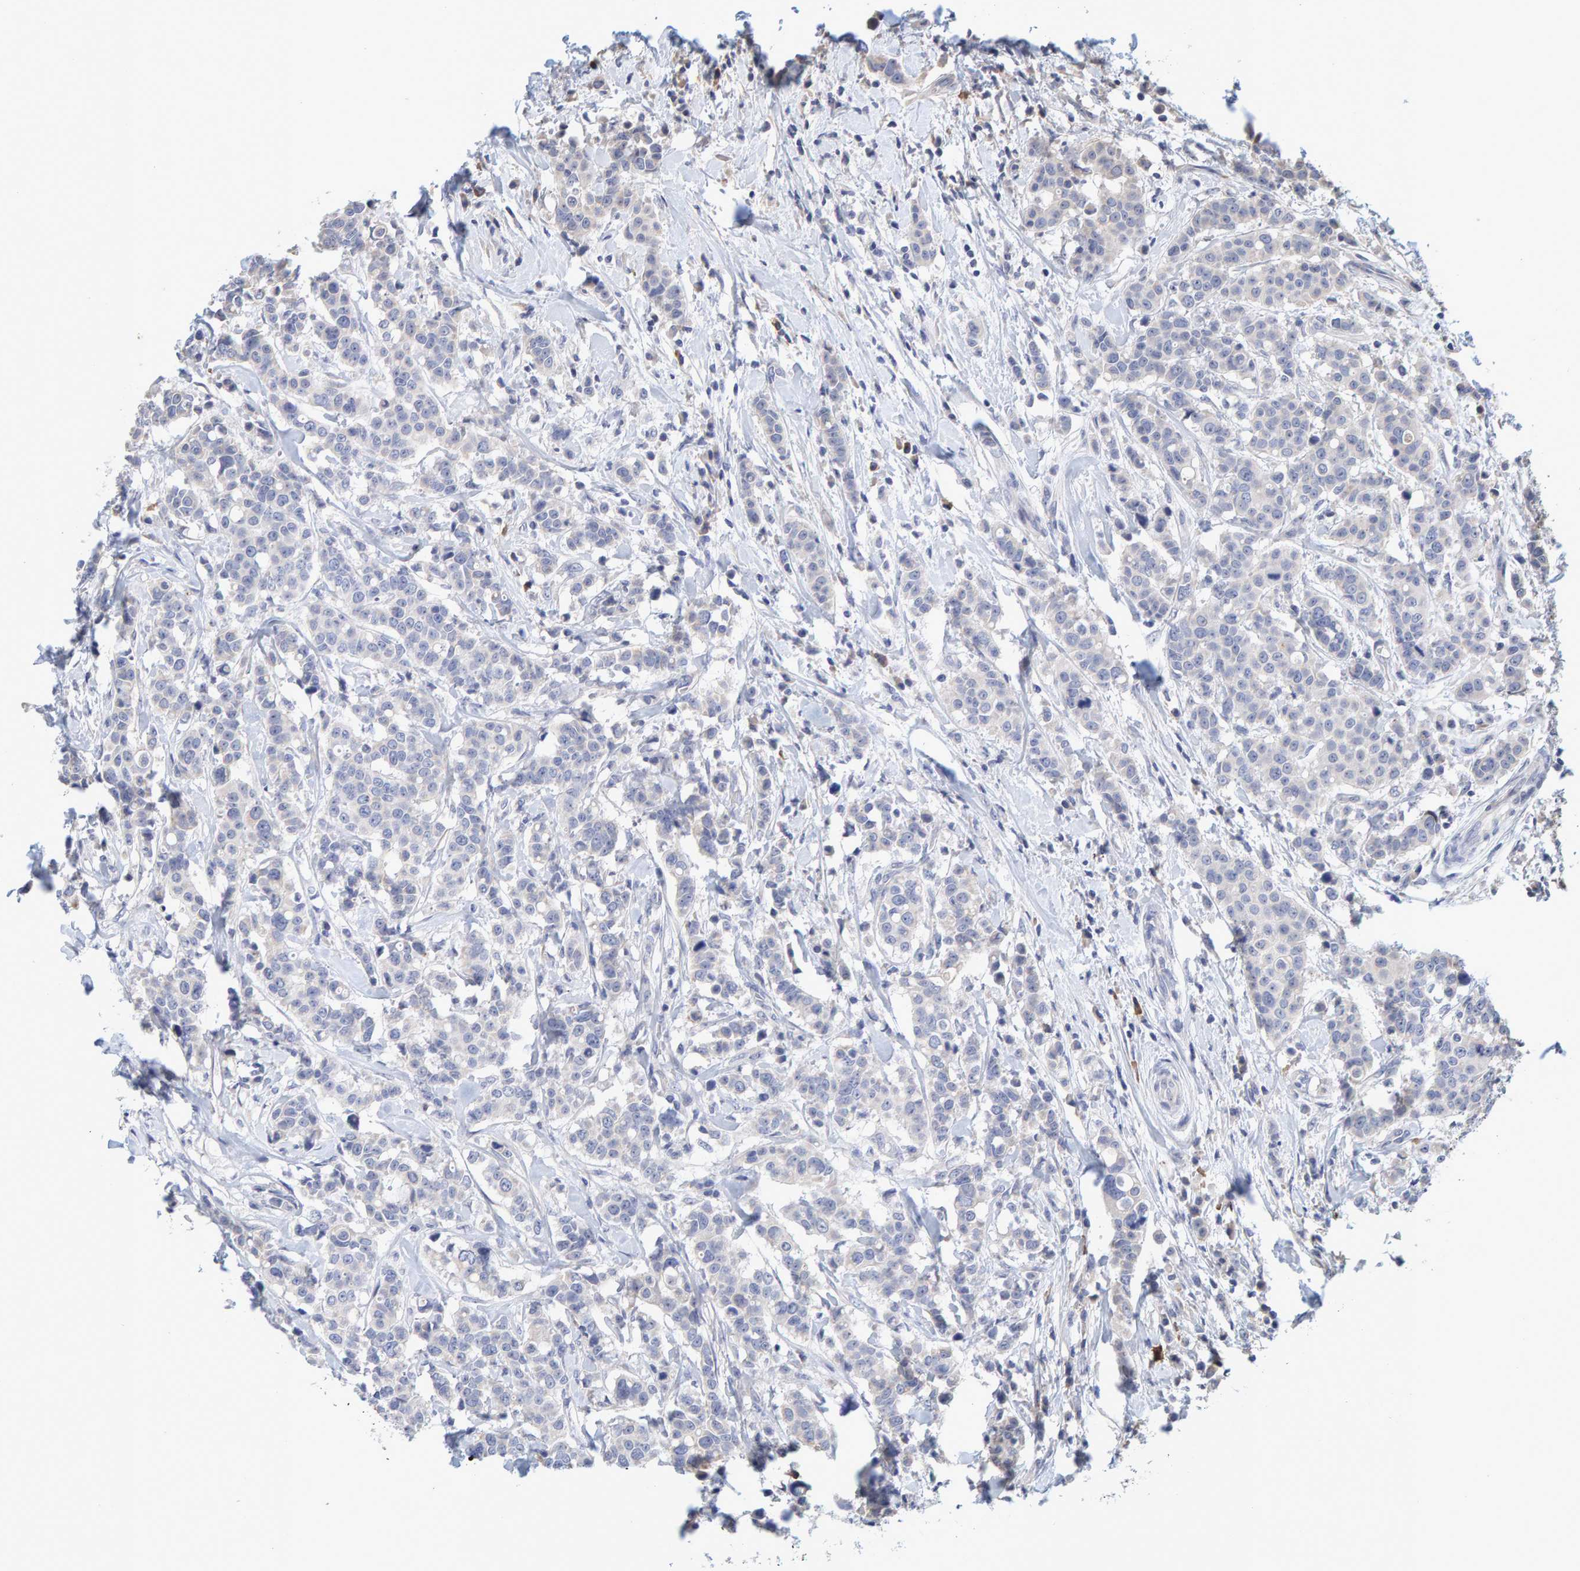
{"staining": {"intensity": "negative", "quantity": "none", "location": "none"}, "tissue": "breast cancer", "cell_type": "Tumor cells", "image_type": "cancer", "snomed": [{"axis": "morphology", "description": "Duct carcinoma"}, {"axis": "topography", "description": "Breast"}], "caption": "High magnification brightfield microscopy of breast intraductal carcinoma stained with DAB (brown) and counterstained with hematoxylin (blue): tumor cells show no significant staining.", "gene": "ZNF77", "patient": {"sex": "female", "age": 27}}